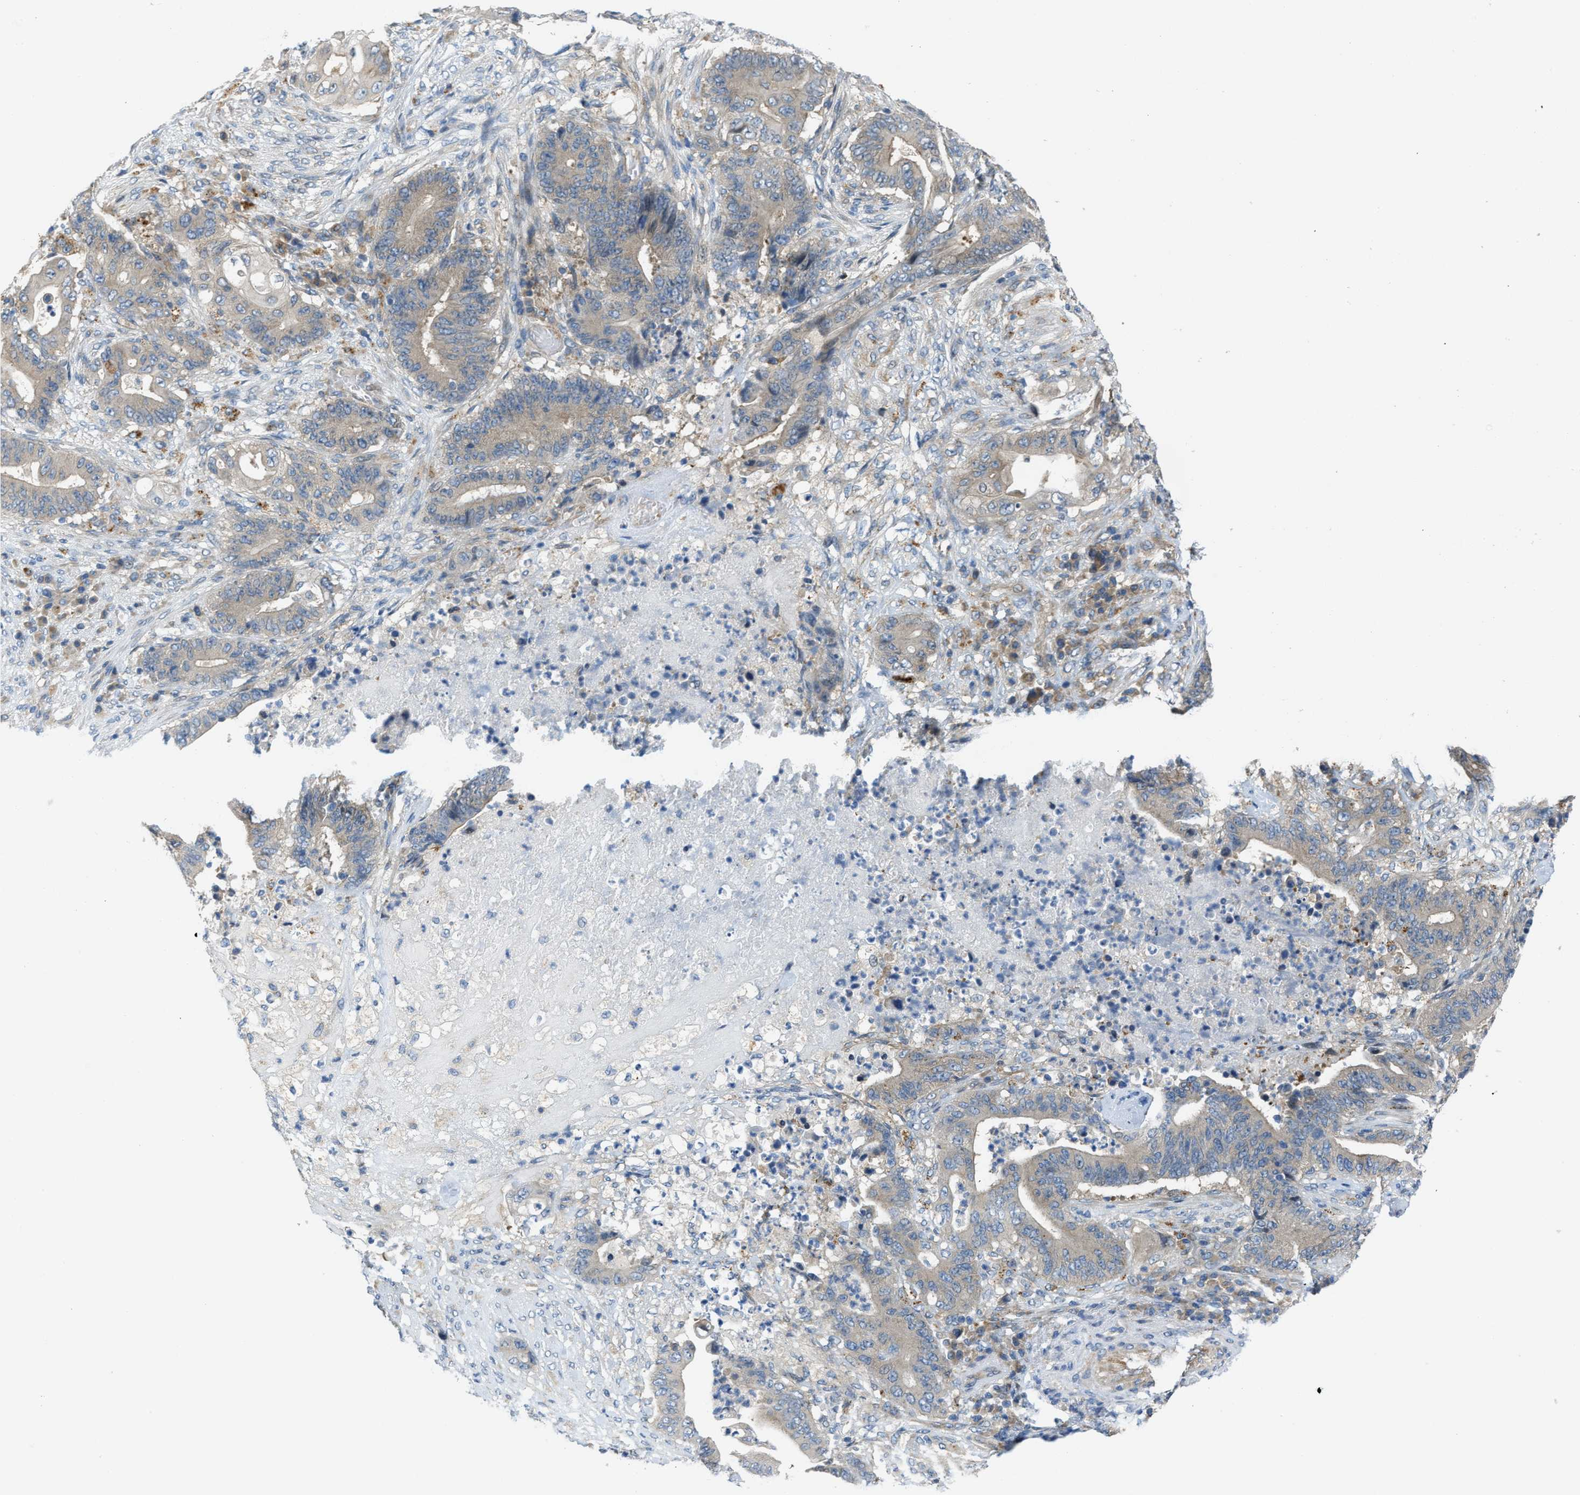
{"staining": {"intensity": "moderate", "quantity": "<25%", "location": "cytoplasmic/membranous"}, "tissue": "stomach cancer", "cell_type": "Tumor cells", "image_type": "cancer", "snomed": [{"axis": "morphology", "description": "Adenocarcinoma, NOS"}, {"axis": "topography", "description": "Stomach"}], "caption": "DAB (3,3'-diaminobenzidine) immunohistochemical staining of human stomach cancer reveals moderate cytoplasmic/membranous protein staining in approximately <25% of tumor cells.", "gene": "KLHDC10", "patient": {"sex": "female", "age": 73}}